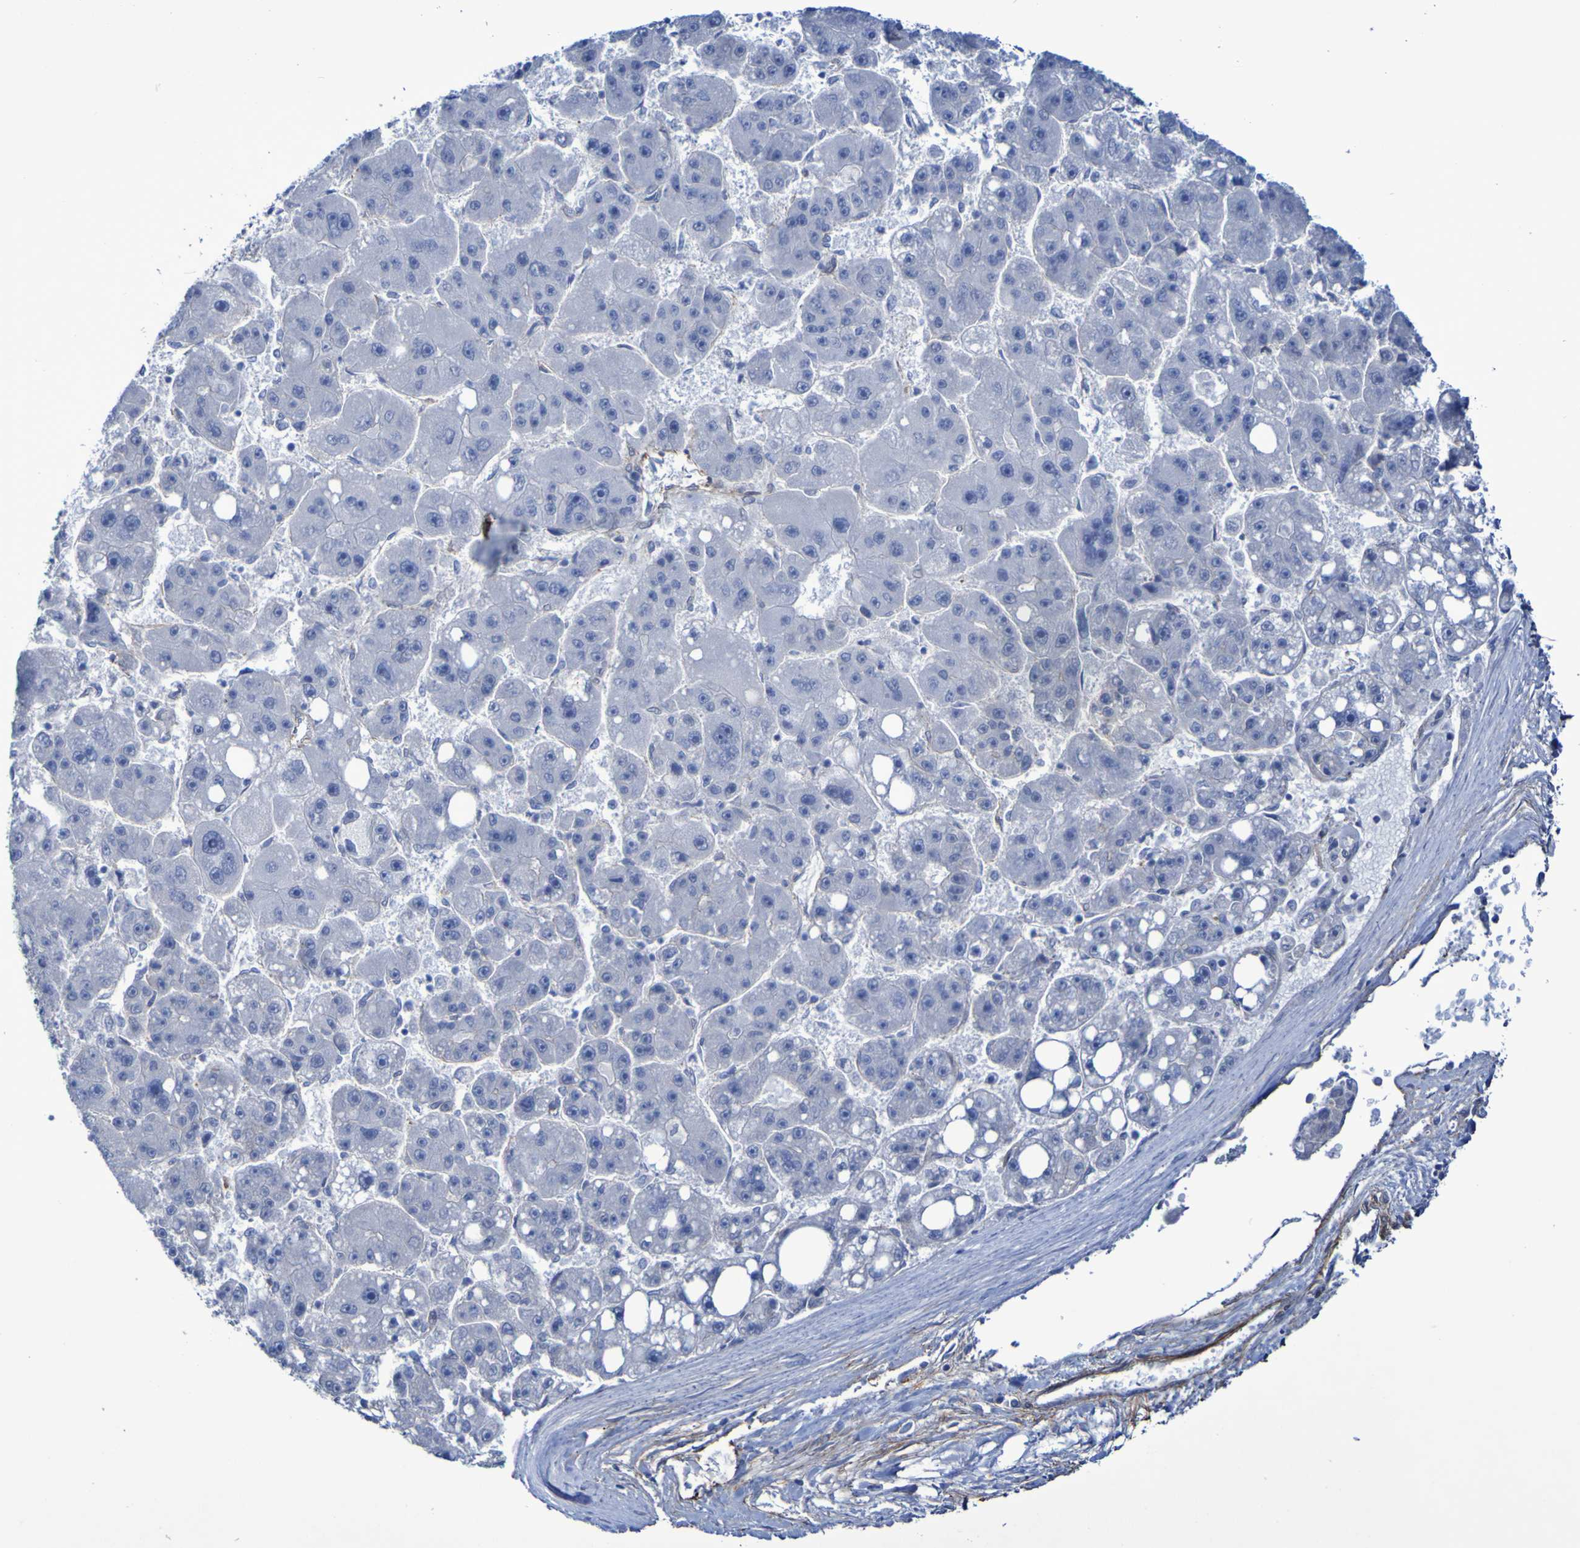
{"staining": {"intensity": "negative", "quantity": "none", "location": "none"}, "tissue": "liver cancer", "cell_type": "Tumor cells", "image_type": "cancer", "snomed": [{"axis": "morphology", "description": "Carcinoma, Hepatocellular, NOS"}, {"axis": "topography", "description": "Liver"}], "caption": "Tumor cells are negative for protein expression in human liver cancer (hepatocellular carcinoma).", "gene": "LPP", "patient": {"sex": "female", "age": 61}}